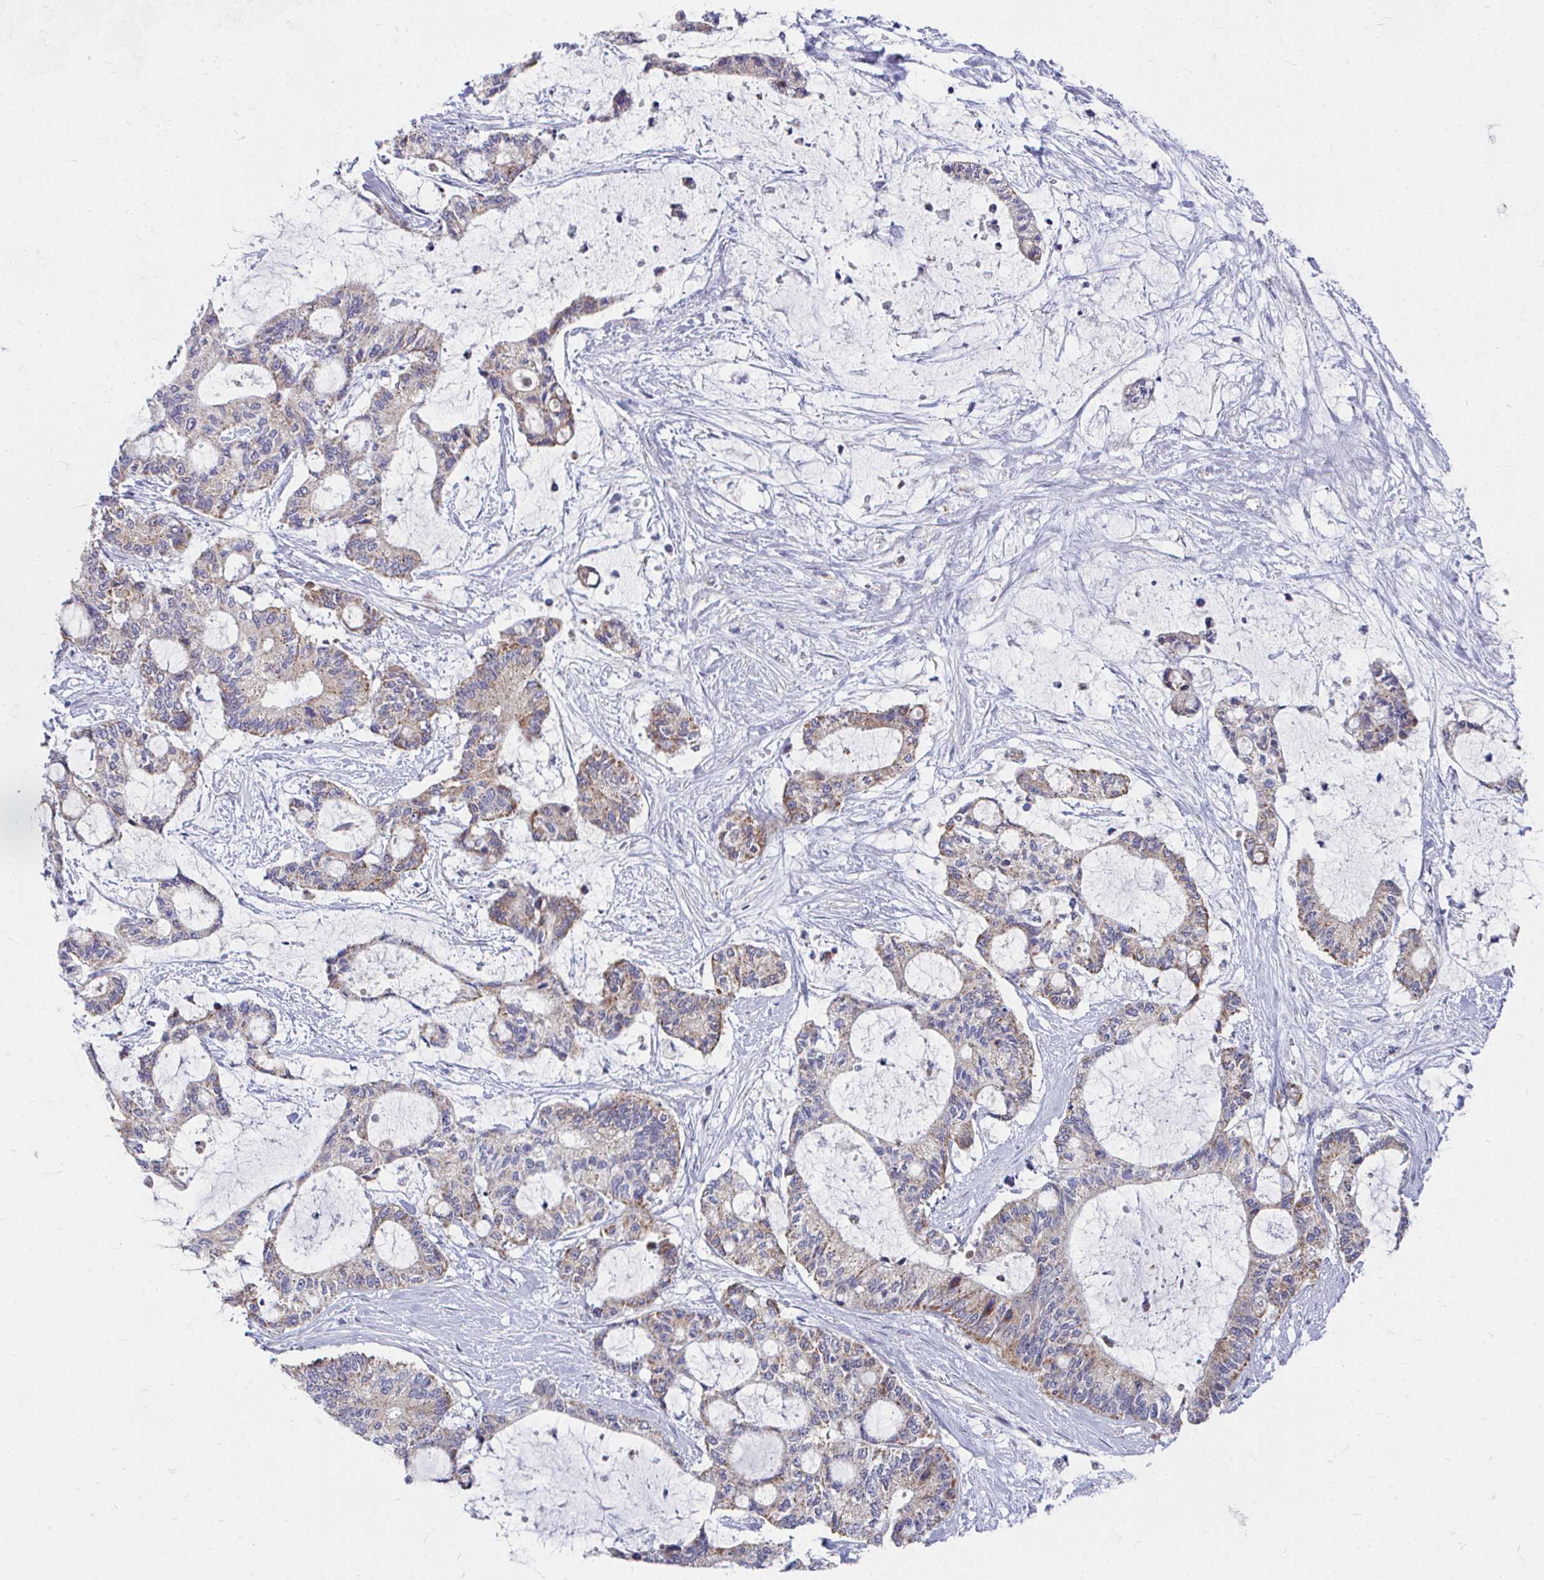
{"staining": {"intensity": "moderate", "quantity": "25%-75%", "location": "cytoplasmic/membranous"}, "tissue": "liver cancer", "cell_type": "Tumor cells", "image_type": "cancer", "snomed": [{"axis": "morphology", "description": "Normal tissue, NOS"}, {"axis": "morphology", "description": "Cholangiocarcinoma"}, {"axis": "topography", "description": "Liver"}, {"axis": "topography", "description": "Peripheral nerve tissue"}], "caption": "This is an image of immunohistochemistry (IHC) staining of liver cholangiocarcinoma, which shows moderate staining in the cytoplasmic/membranous of tumor cells.", "gene": "PEX3", "patient": {"sex": "female", "age": 73}}